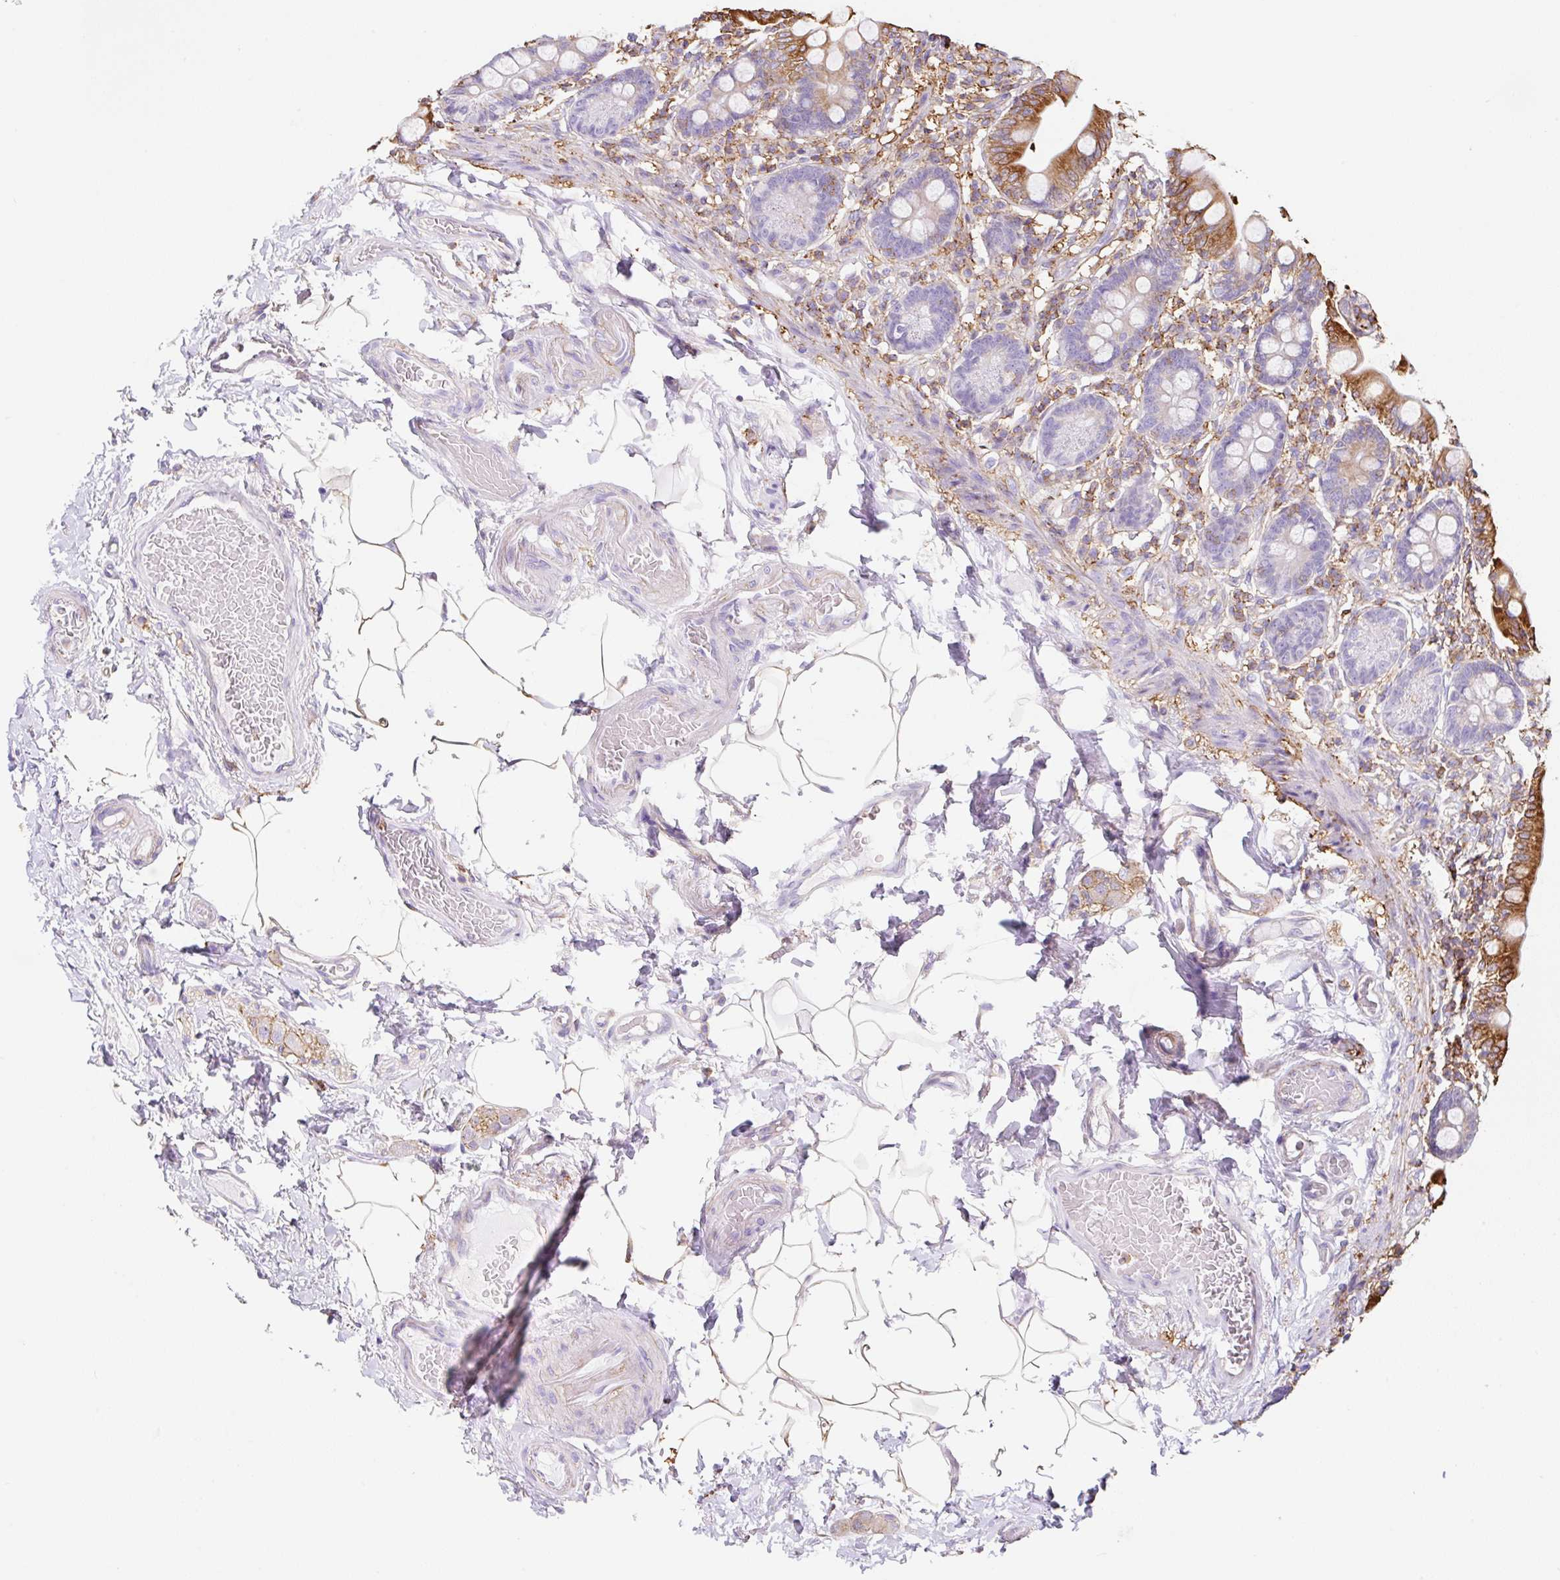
{"staining": {"intensity": "strong", "quantity": "25%-75%", "location": "cytoplasmic/membranous"}, "tissue": "small intestine", "cell_type": "Glandular cells", "image_type": "normal", "snomed": [{"axis": "morphology", "description": "Normal tissue, NOS"}, {"axis": "topography", "description": "Small intestine"}], "caption": "Glandular cells demonstrate strong cytoplasmic/membranous expression in about 25%-75% of cells in normal small intestine. (DAB IHC with brightfield microscopy, high magnification).", "gene": "MTTP", "patient": {"sex": "female", "age": 64}}